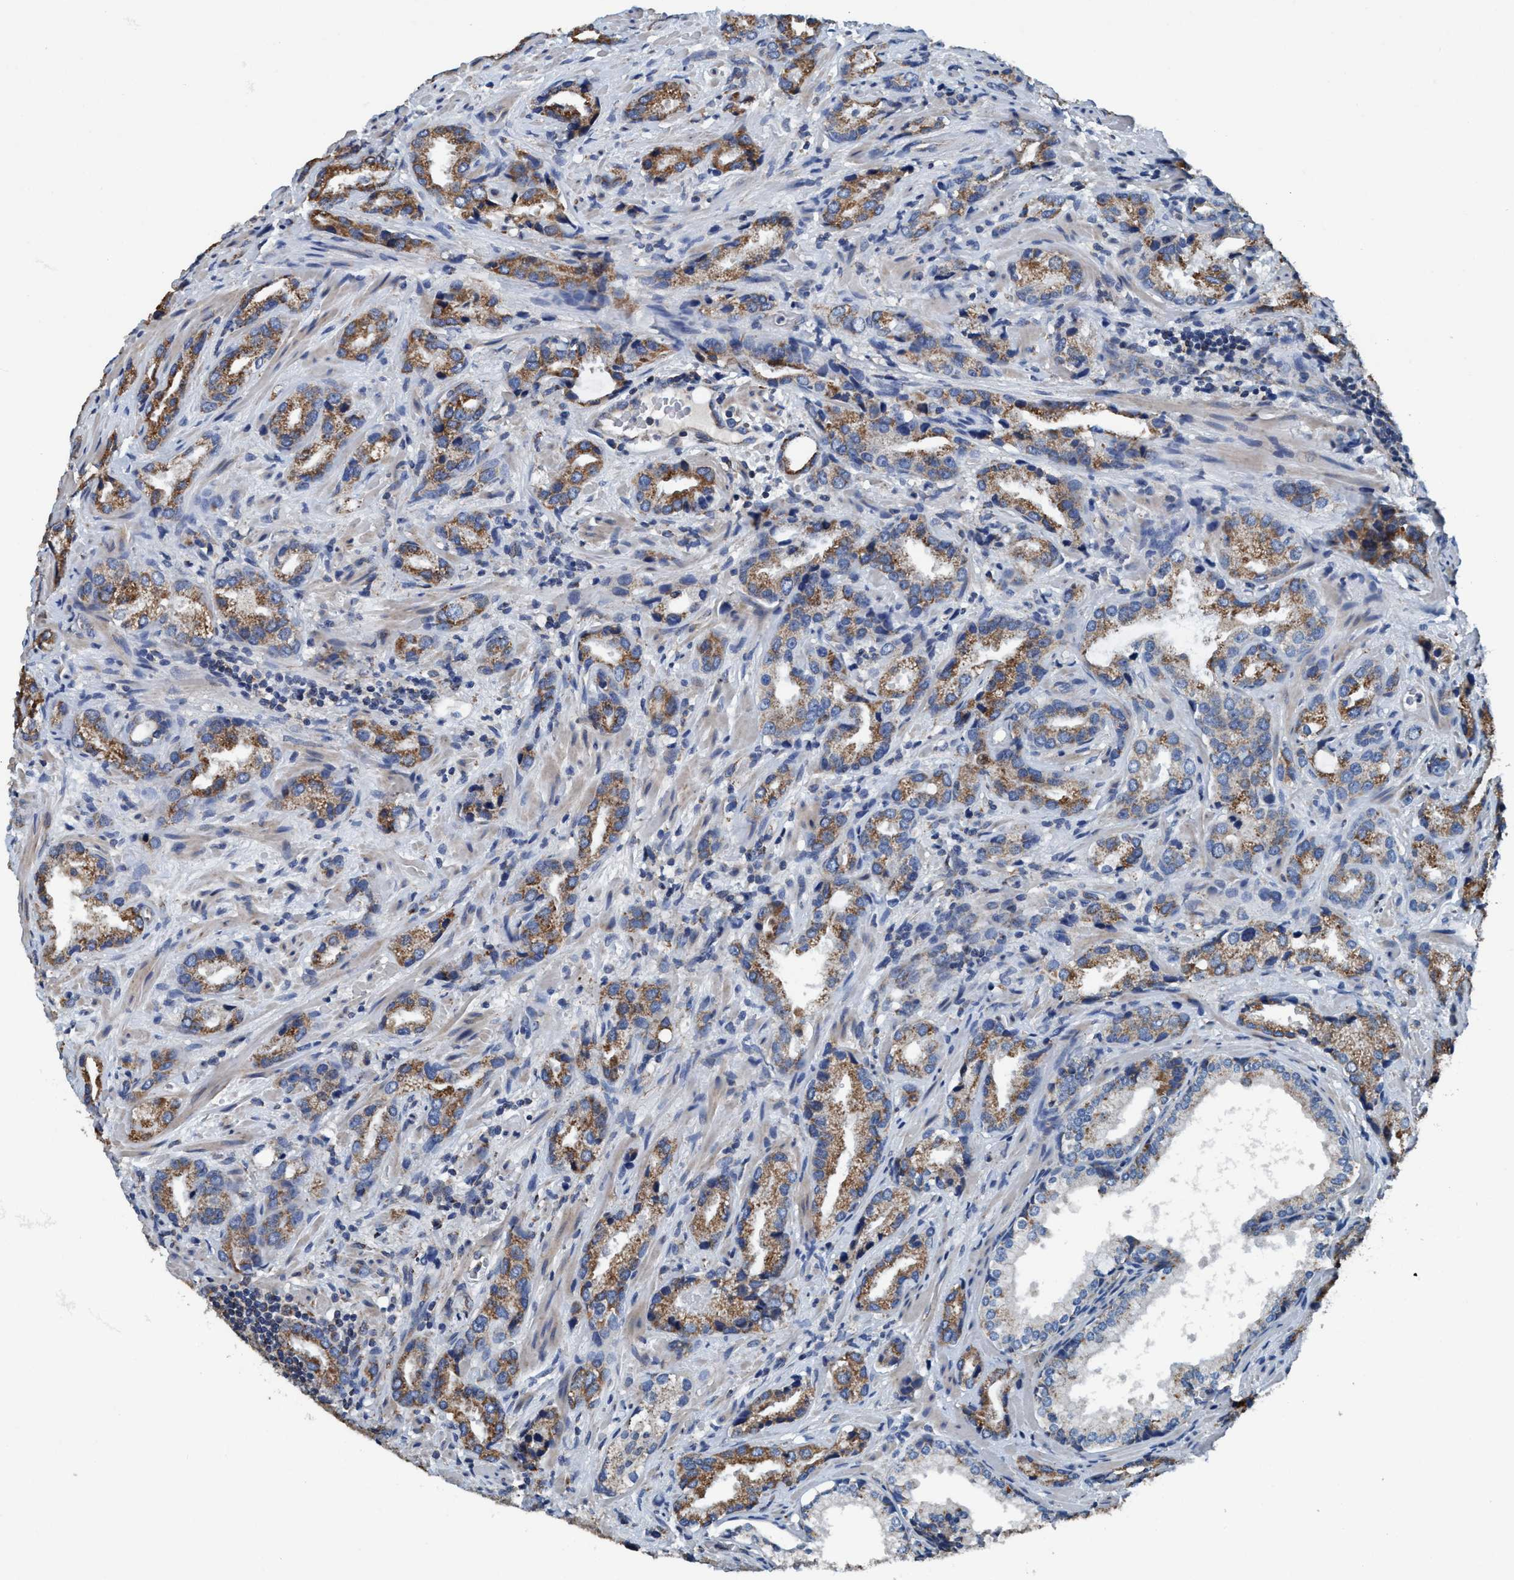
{"staining": {"intensity": "moderate", "quantity": ">75%", "location": "cytoplasmic/membranous"}, "tissue": "prostate cancer", "cell_type": "Tumor cells", "image_type": "cancer", "snomed": [{"axis": "morphology", "description": "Adenocarcinoma, High grade"}, {"axis": "topography", "description": "Prostate"}], "caption": "Human prostate adenocarcinoma (high-grade) stained with a protein marker displays moderate staining in tumor cells.", "gene": "ANKFN1", "patient": {"sex": "male", "age": 63}}